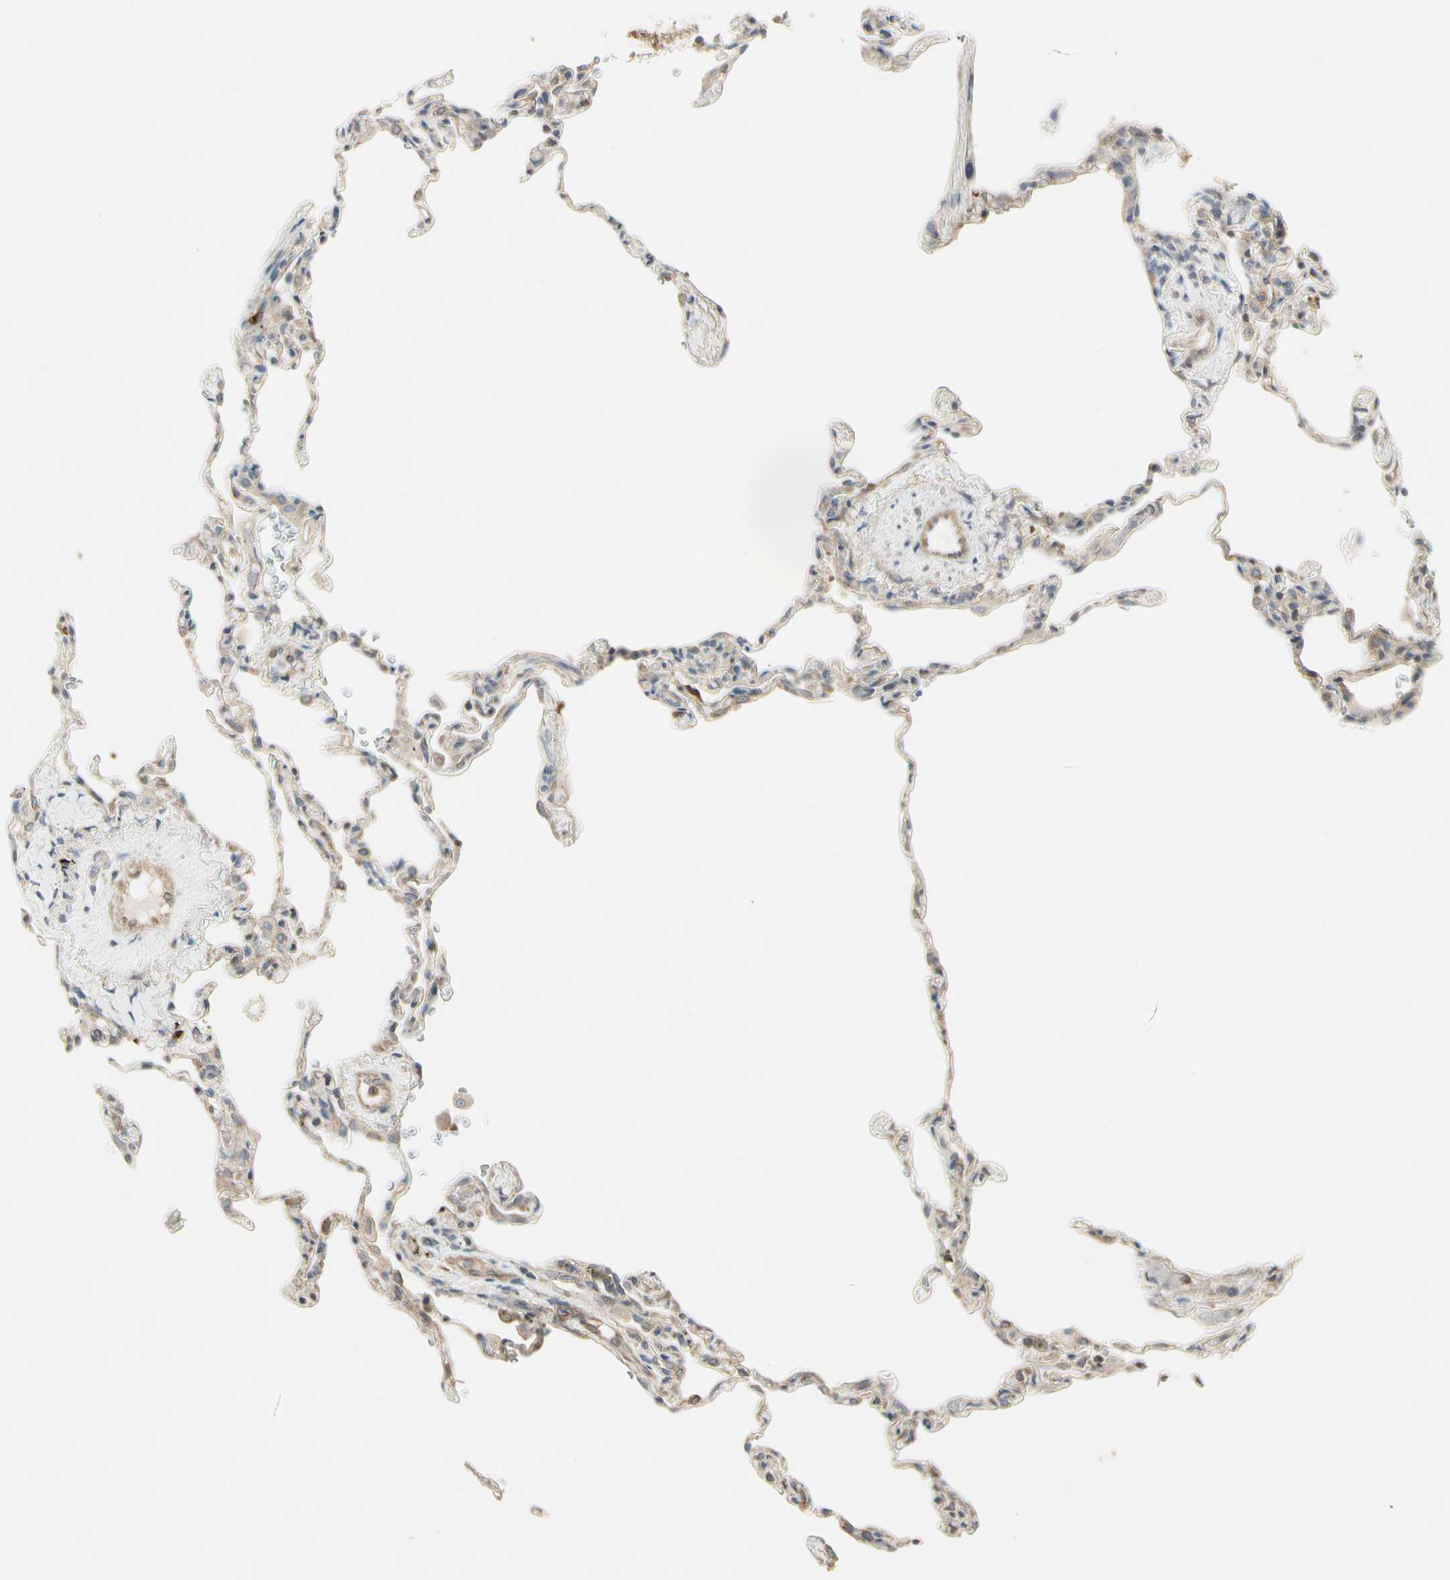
{"staining": {"intensity": "moderate", "quantity": "25%-75%", "location": "cytoplasmic/membranous"}, "tissue": "lung", "cell_type": "Alveolar cells", "image_type": "normal", "snomed": [{"axis": "morphology", "description": "Normal tissue, NOS"}, {"axis": "topography", "description": "Lung"}], "caption": "High-magnification brightfield microscopy of unremarkable lung stained with DAB (brown) and counterstained with hematoxylin (blue). alveolar cells exhibit moderate cytoplasmic/membranous expression is identified in approximately25%-75% of cells. Using DAB (brown) and hematoxylin (blue) stains, captured at high magnification using brightfield microscopy.", "gene": "NUCB2", "patient": {"sex": "male", "age": 59}}